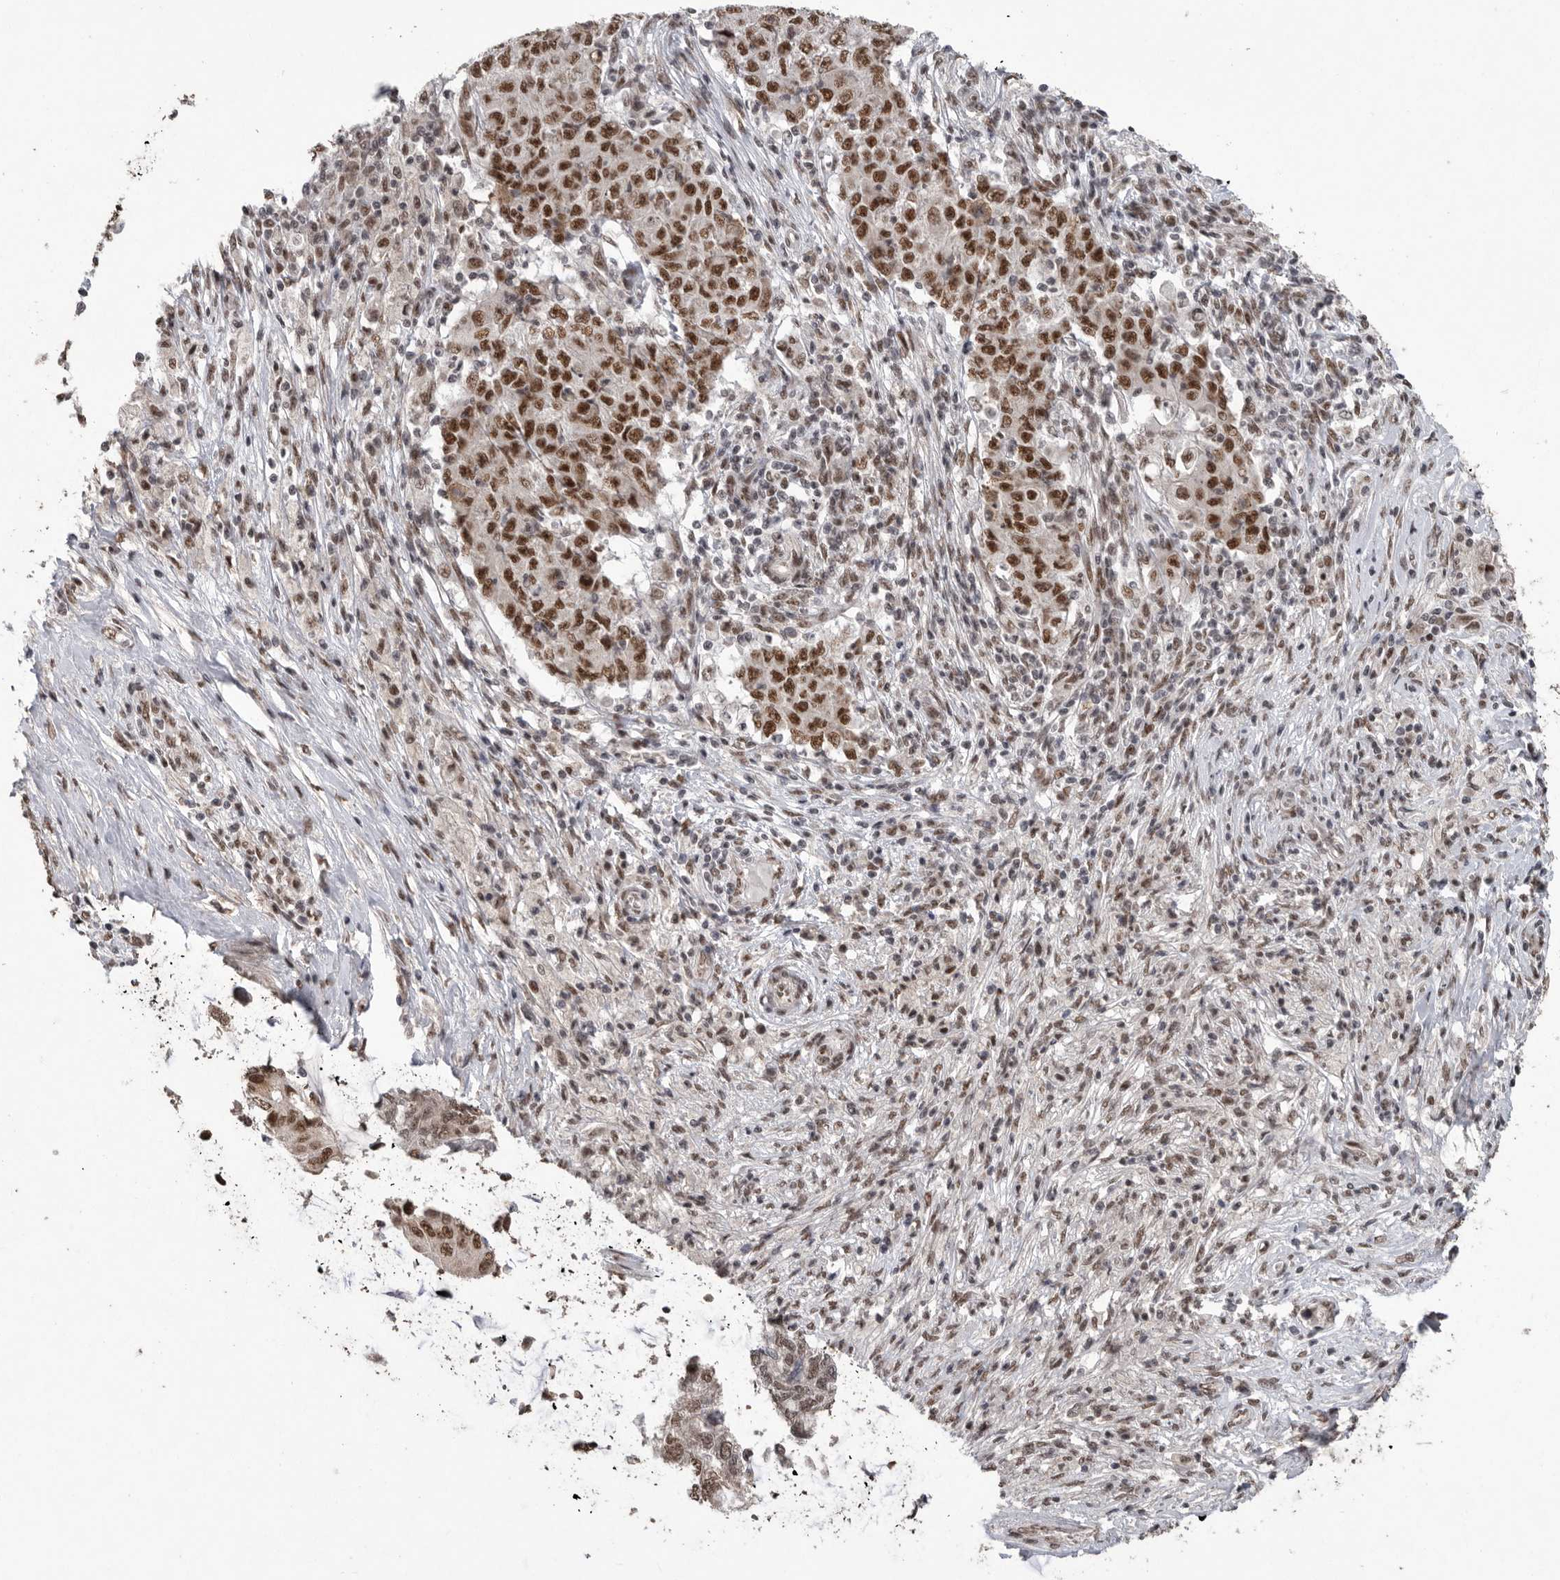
{"staining": {"intensity": "strong", "quantity": ">75%", "location": "nuclear"}, "tissue": "ovarian cancer", "cell_type": "Tumor cells", "image_type": "cancer", "snomed": [{"axis": "morphology", "description": "Carcinoma, endometroid"}, {"axis": "topography", "description": "Ovary"}], "caption": "Ovarian cancer stained for a protein exhibits strong nuclear positivity in tumor cells.", "gene": "PPP1R10", "patient": {"sex": "female", "age": 51}}